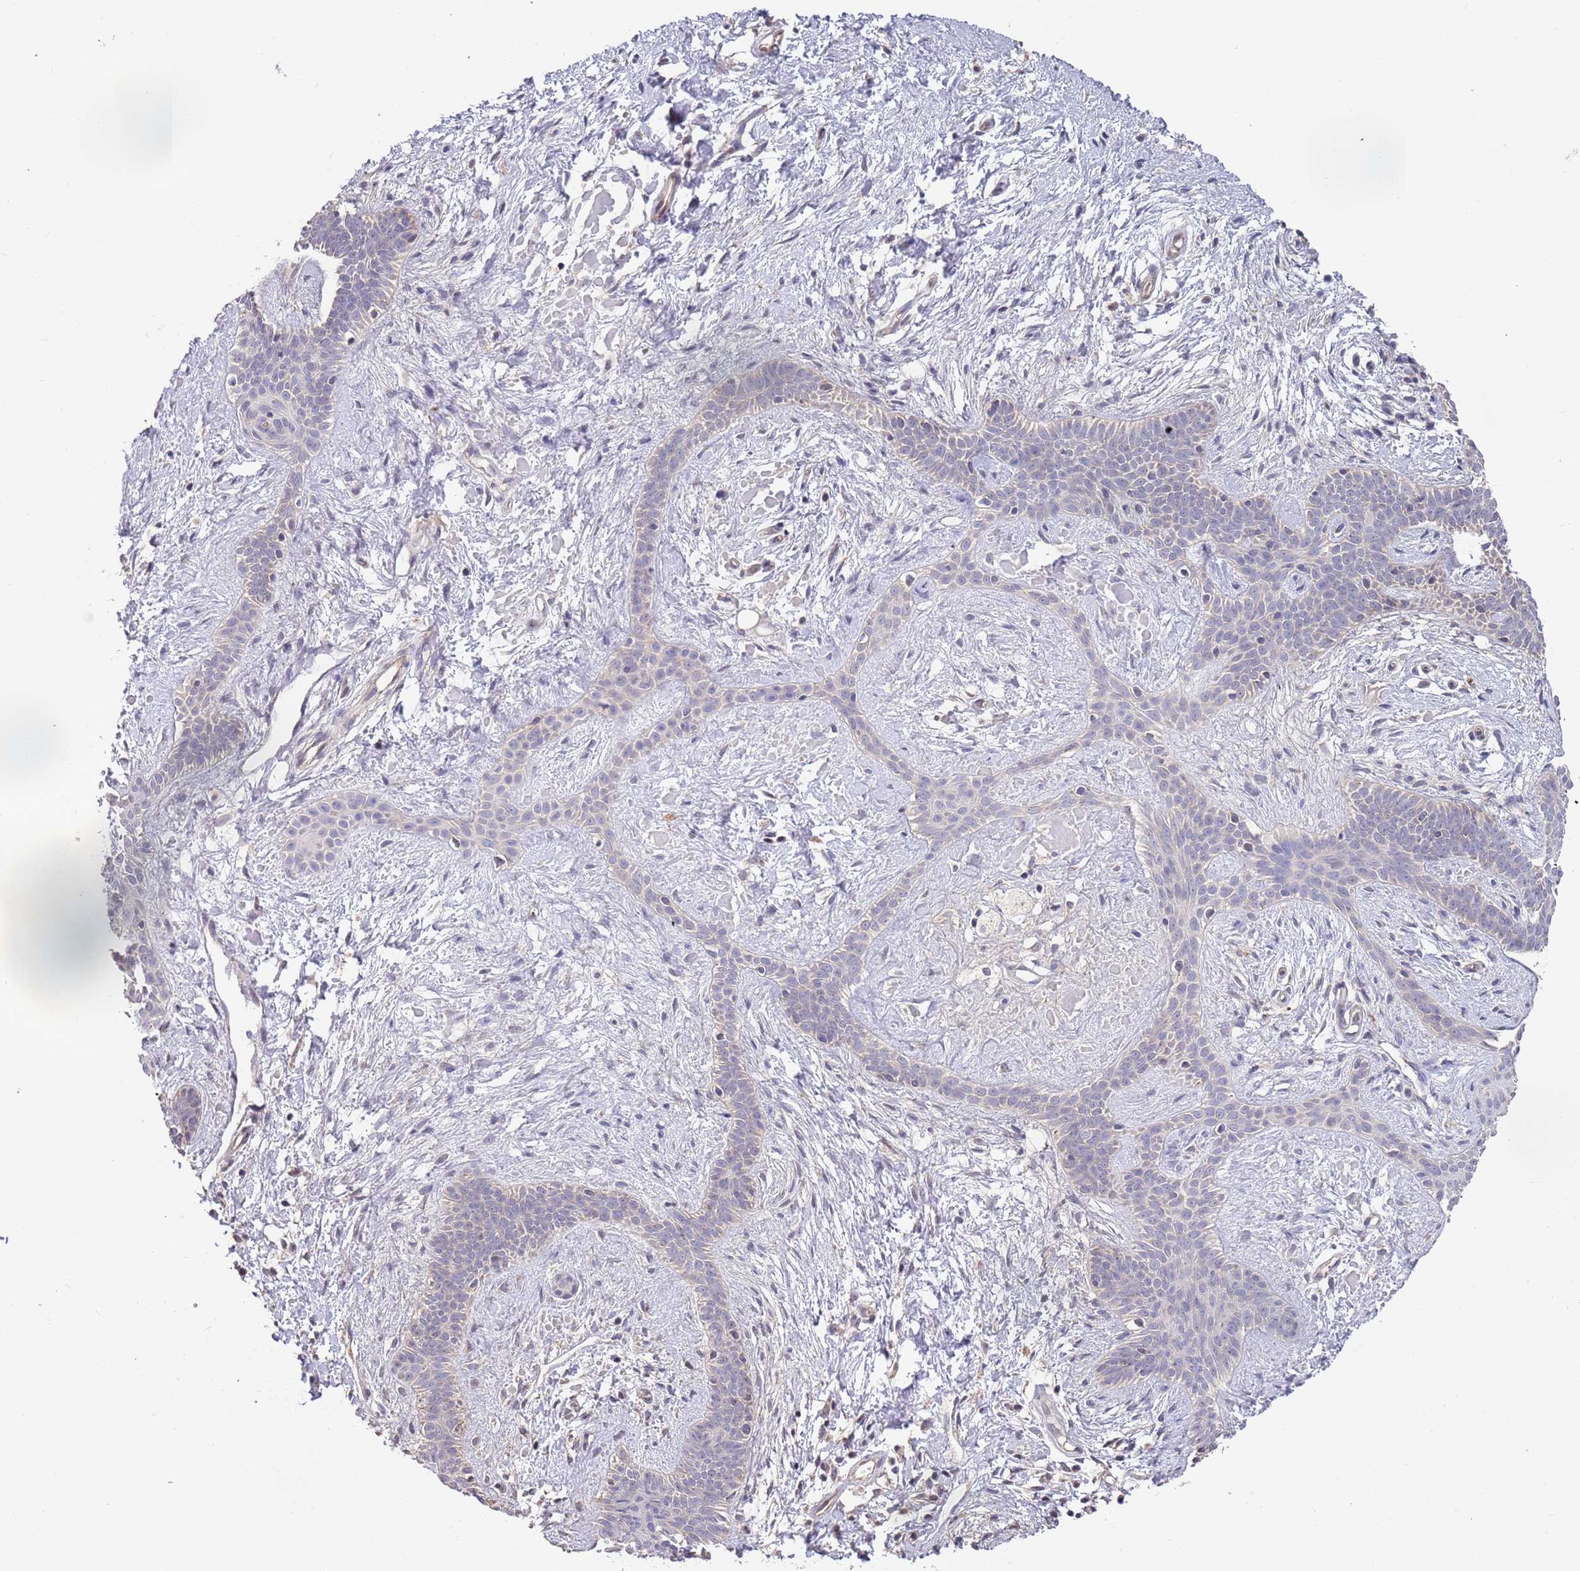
{"staining": {"intensity": "negative", "quantity": "none", "location": "none"}, "tissue": "skin cancer", "cell_type": "Tumor cells", "image_type": "cancer", "snomed": [{"axis": "morphology", "description": "Basal cell carcinoma"}, {"axis": "topography", "description": "Skin"}], "caption": "An IHC micrograph of skin cancer (basal cell carcinoma) is shown. There is no staining in tumor cells of skin cancer (basal cell carcinoma).", "gene": "TMEM64", "patient": {"sex": "male", "age": 78}}